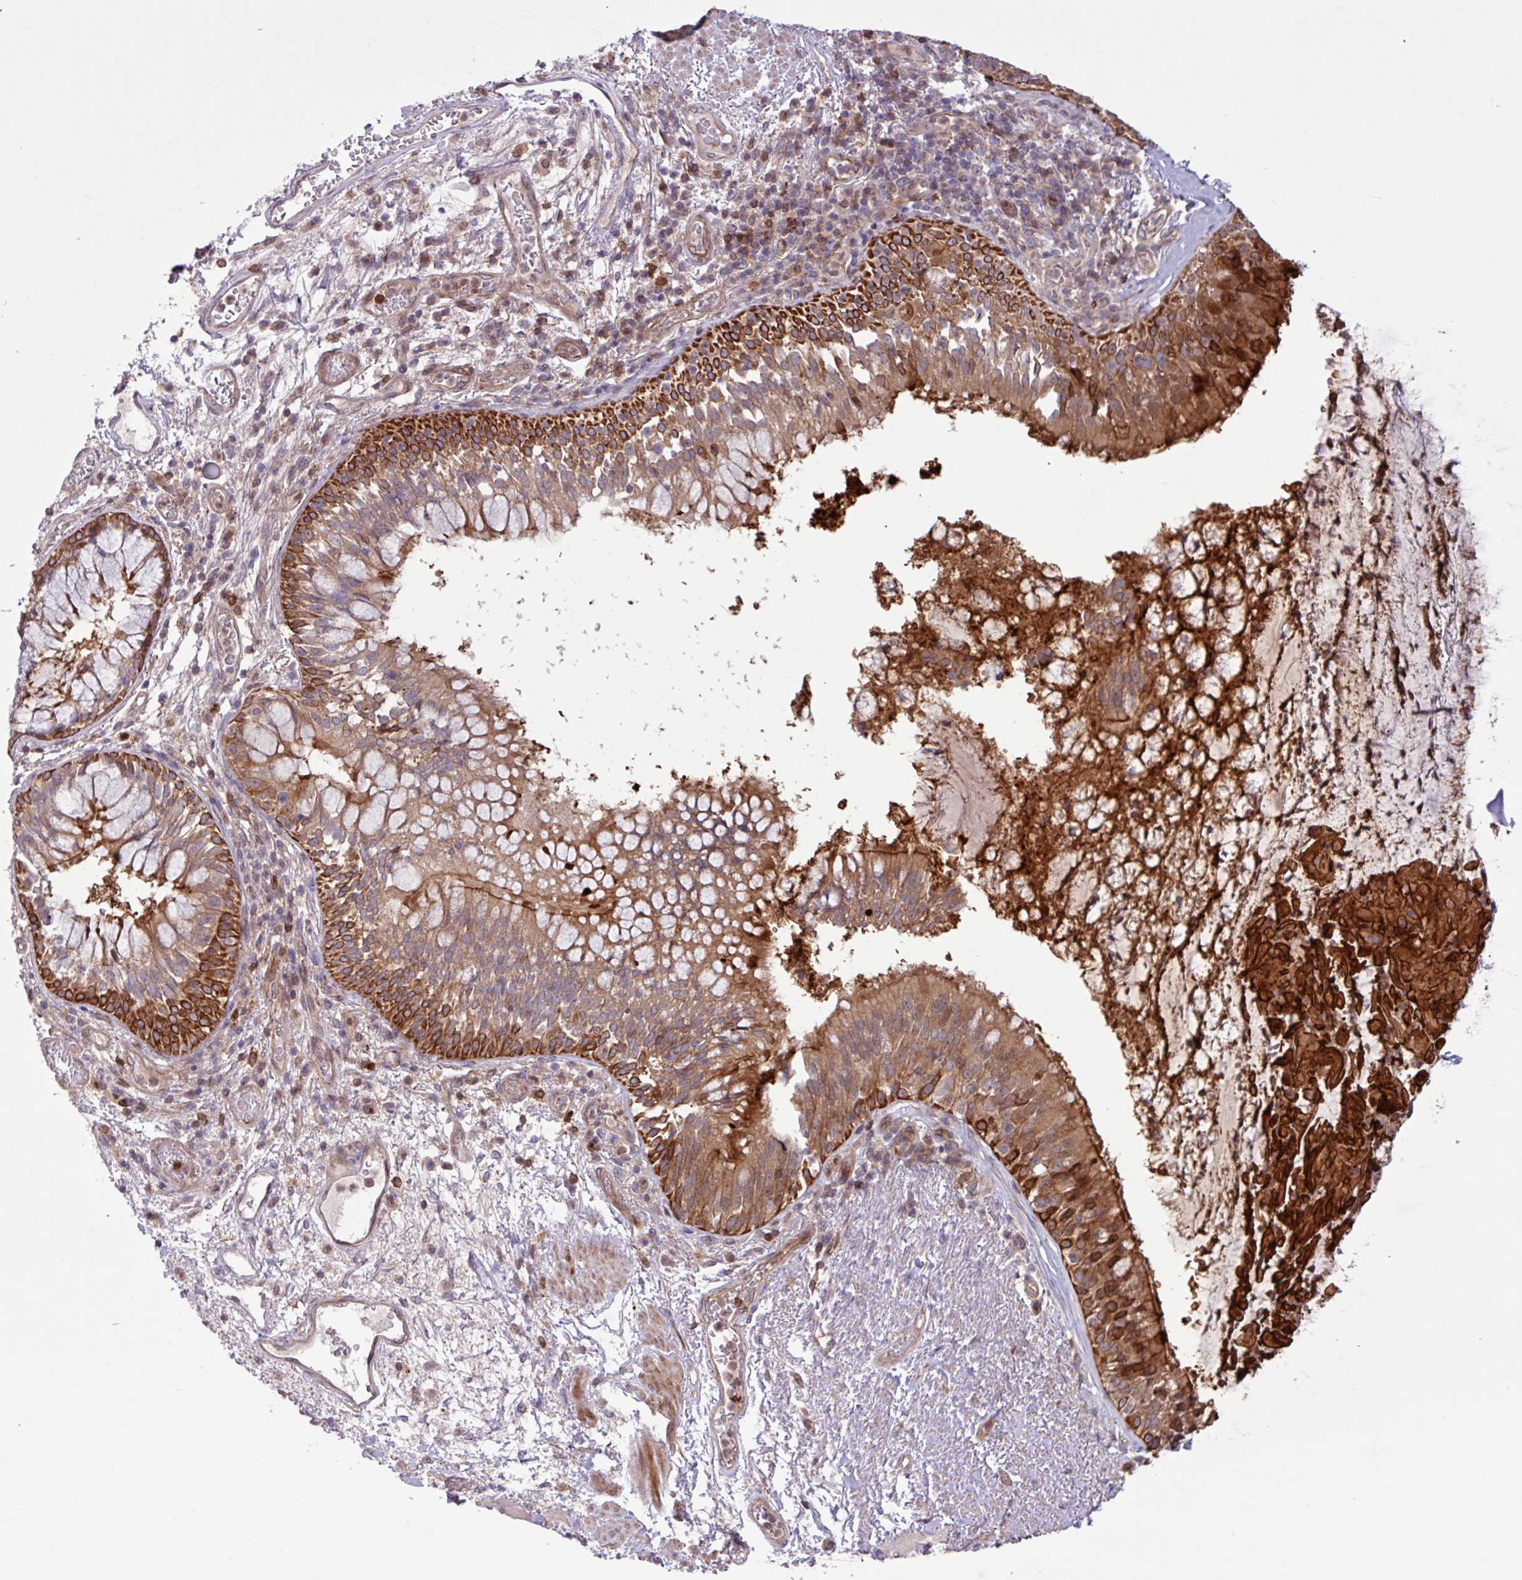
{"staining": {"intensity": "strong", "quantity": ">75%", "location": "cytoplasmic/membranous"}, "tissue": "bronchus", "cell_type": "Respiratory epithelial cells", "image_type": "normal", "snomed": [{"axis": "morphology", "description": "Normal tissue, NOS"}, {"axis": "topography", "description": "Cartilage tissue"}, {"axis": "topography", "description": "Bronchus"}], "caption": "Benign bronchus was stained to show a protein in brown. There is high levels of strong cytoplasmic/membranous expression in about >75% of respiratory epithelial cells.", "gene": "CNTRL", "patient": {"sex": "male", "age": 63}}